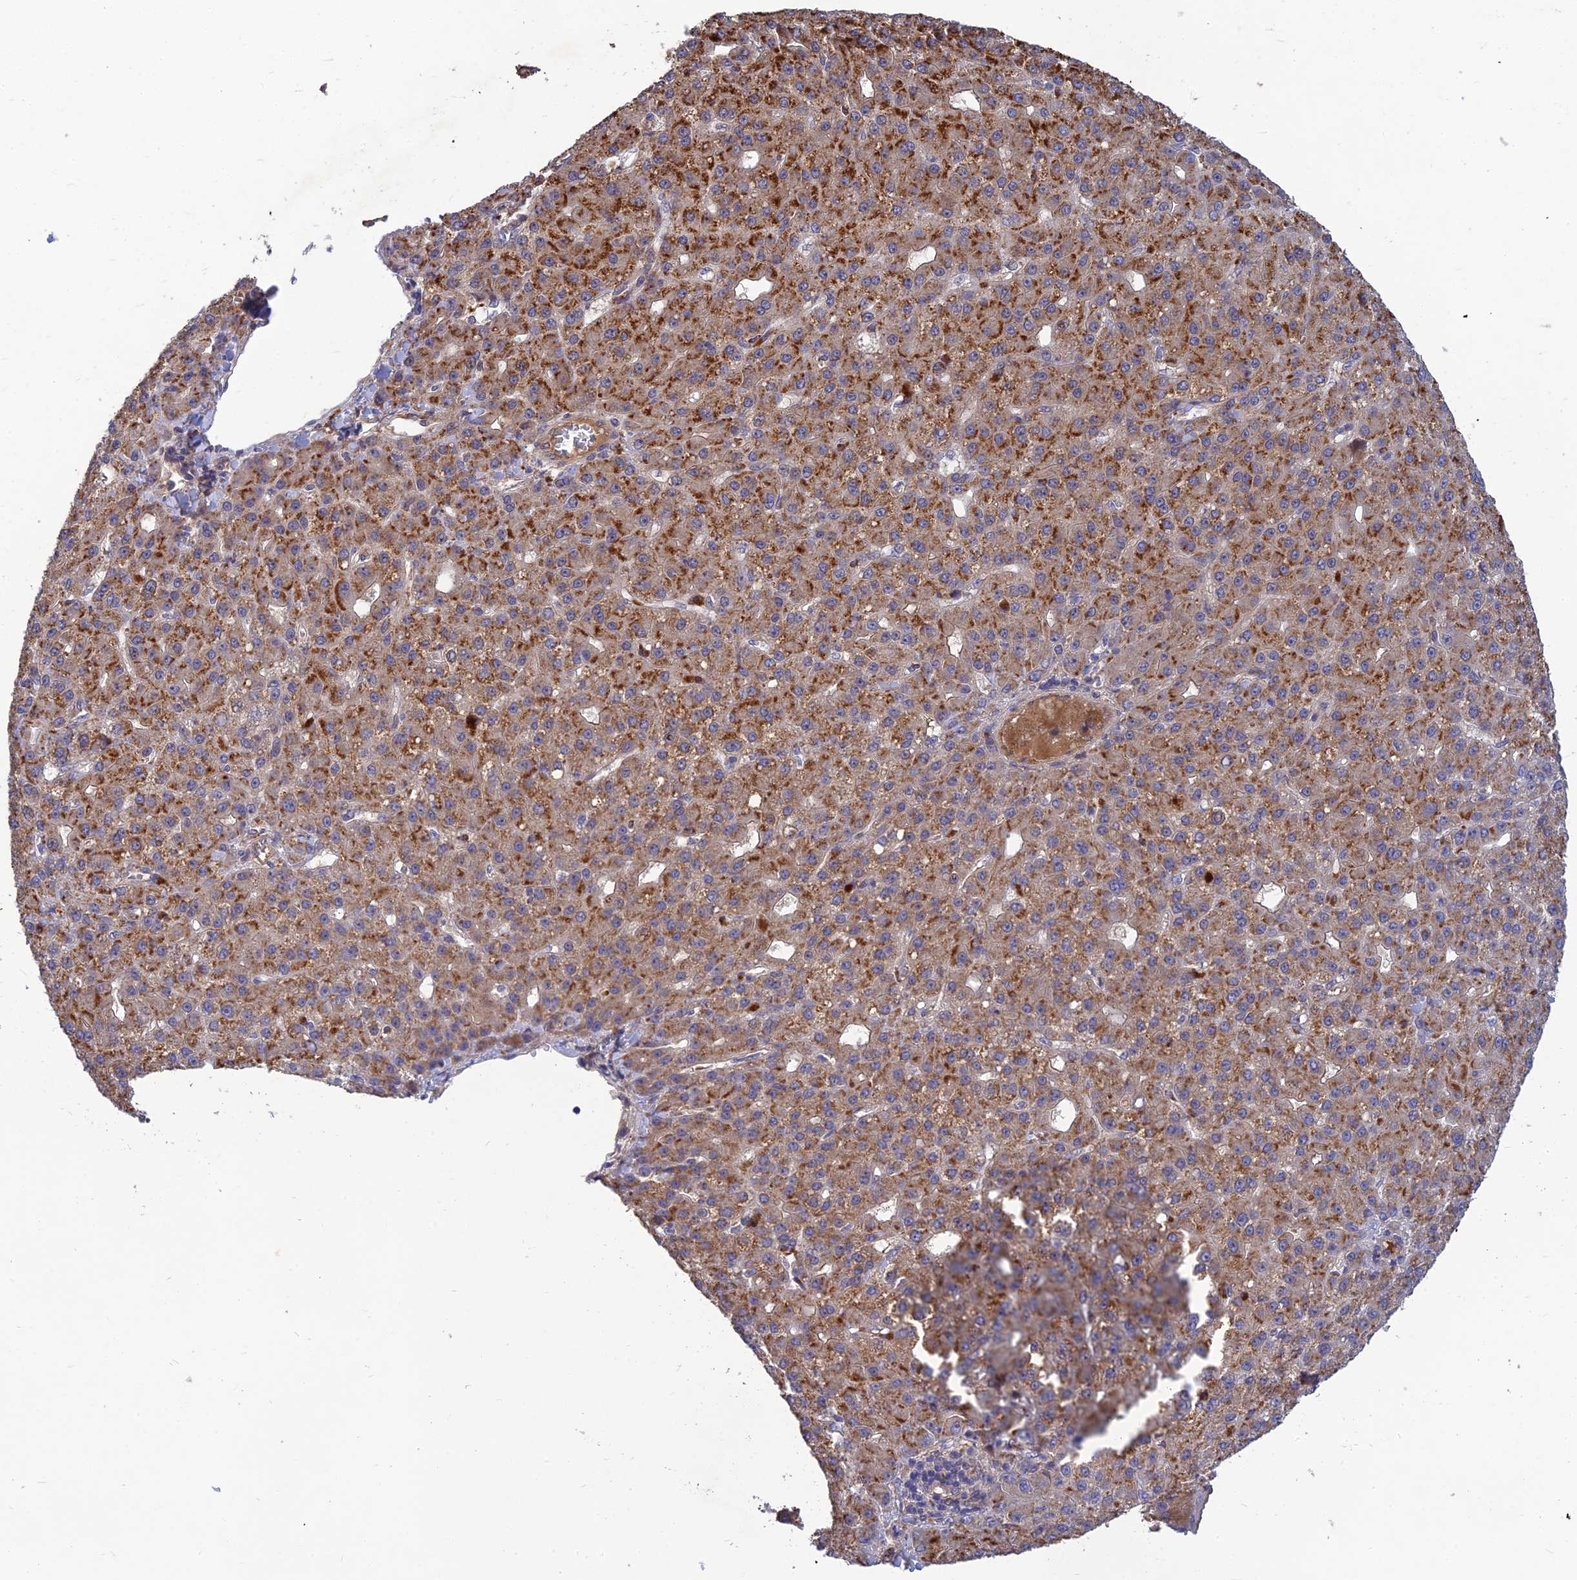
{"staining": {"intensity": "moderate", "quantity": ">75%", "location": "cytoplasmic/membranous"}, "tissue": "liver cancer", "cell_type": "Tumor cells", "image_type": "cancer", "snomed": [{"axis": "morphology", "description": "Carcinoma, Hepatocellular, NOS"}, {"axis": "topography", "description": "Liver"}], "caption": "About >75% of tumor cells in human hepatocellular carcinoma (liver) display moderate cytoplasmic/membranous protein expression as visualized by brown immunohistochemical staining.", "gene": "FAM151B", "patient": {"sex": "male", "age": 67}}